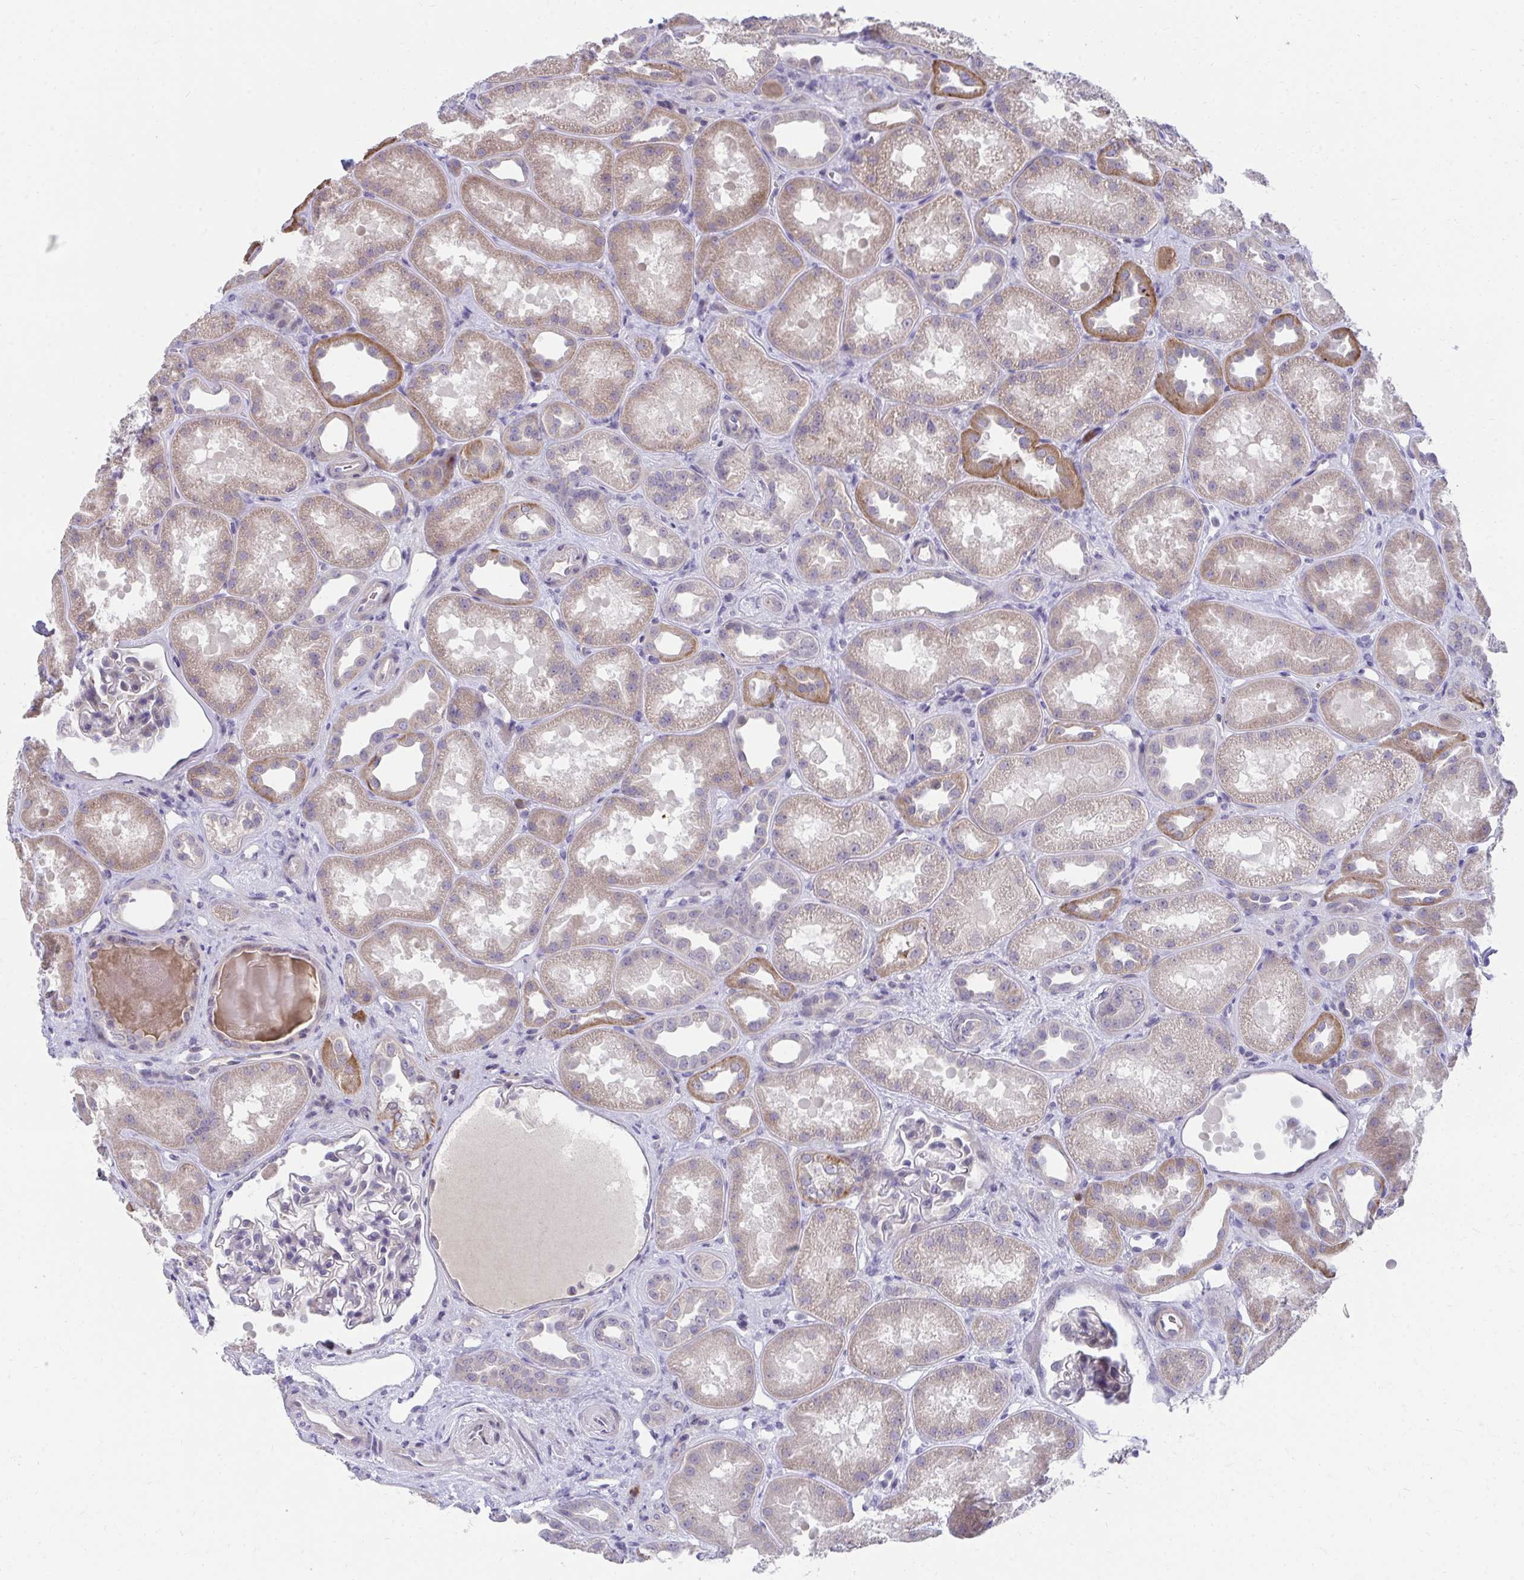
{"staining": {"intensity": "negative", "quantity": "none", "location": "none"}, "tissue": "kidney", "cell_type": "Cells in glomeruli", "image_type": "normal", "snomed": [{"axis": "morphology", "description": "Normal tissue, NOS"}, {"axis": "topography", "description": "Kidney"}], "caption": "The micrograph displays no staining of cells in glomeruli in unremarkable kidney.", "gene": "SLAMF7", "patient": {"sex": "male", "age": 61}}